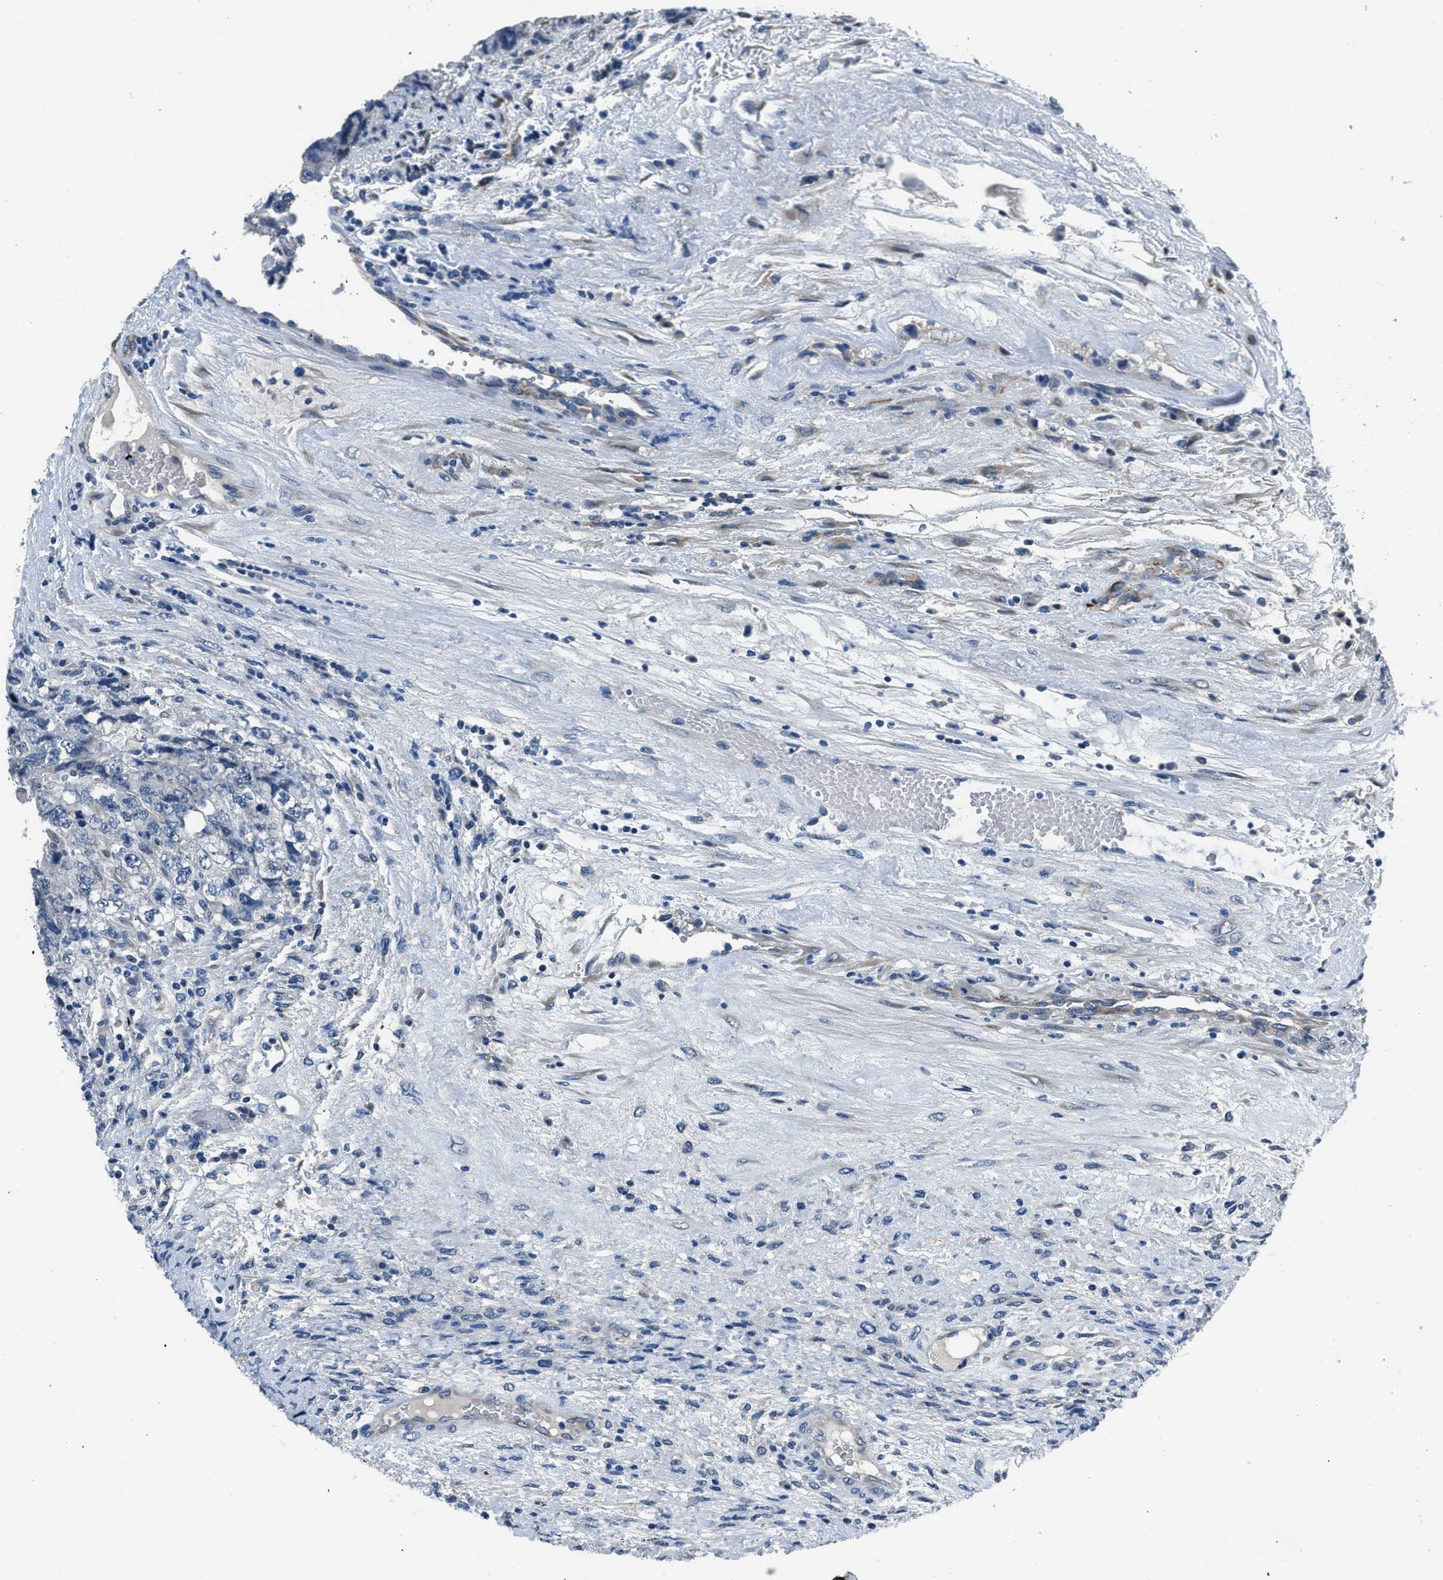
{"staining": {"intensity": "negative", "quantity": "none", "location": "none"}, "tissue": "testis cancer", "cell_type": "Tumor cells", "image_type": "cancer", "snomed": [{"axis": "morphology", "description": "Carcinoma, Embryonal, NOS"}, {"axis": "topography", "description": "Testis"}], "caption": "The histopathology image exhibits no significant expression in tumor cells of testis cancer. Brightfield microscopy of immunohistochemistry (IHC) stained with DAB (3,3'-diaminobenzidine) (brown) and hematoxylin (blue), captured at high magnification.", "gene": "GJA3", "patient": {"sex": "male", "age": 36}}